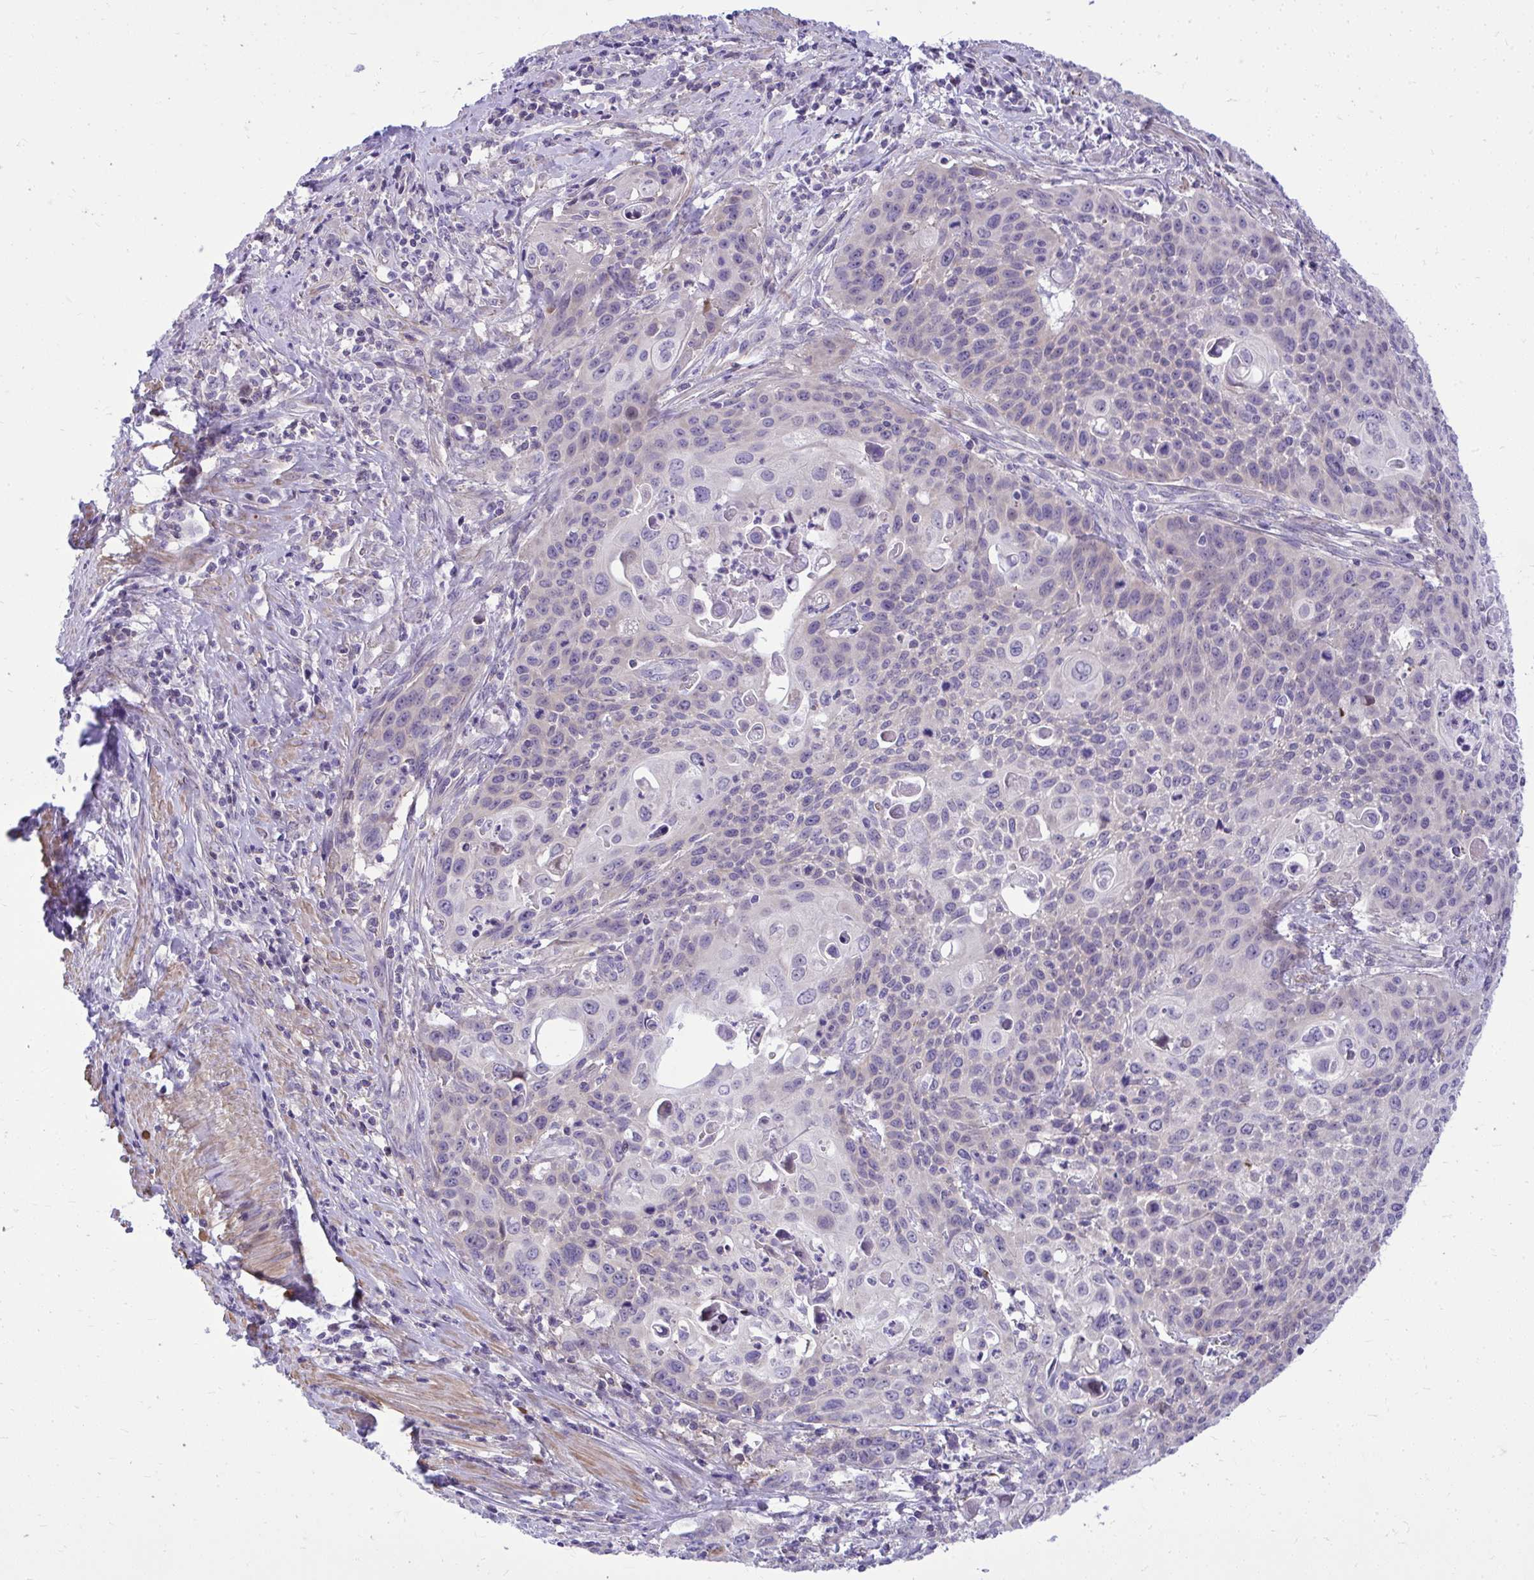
{"staining": {"intensity": "weak", "quantity": "<25%", "location": "cytoplasmic/membranous"}, "tissue": "cervical cancer", "cell_type": "Tumor cells", "image_type": "cancer", "snomed": [{"axis": "morphology", "description": "Squamous cell carcinoma, NOS"}, {"axis": "topography", "description": "Cervix"}], "caption": "A photomicrograph of human cervical squamous cell carcinoma is negative for staining in tumor cells.", "gene": "GRK4", "patient": {"sex": "female", "age": 65}}